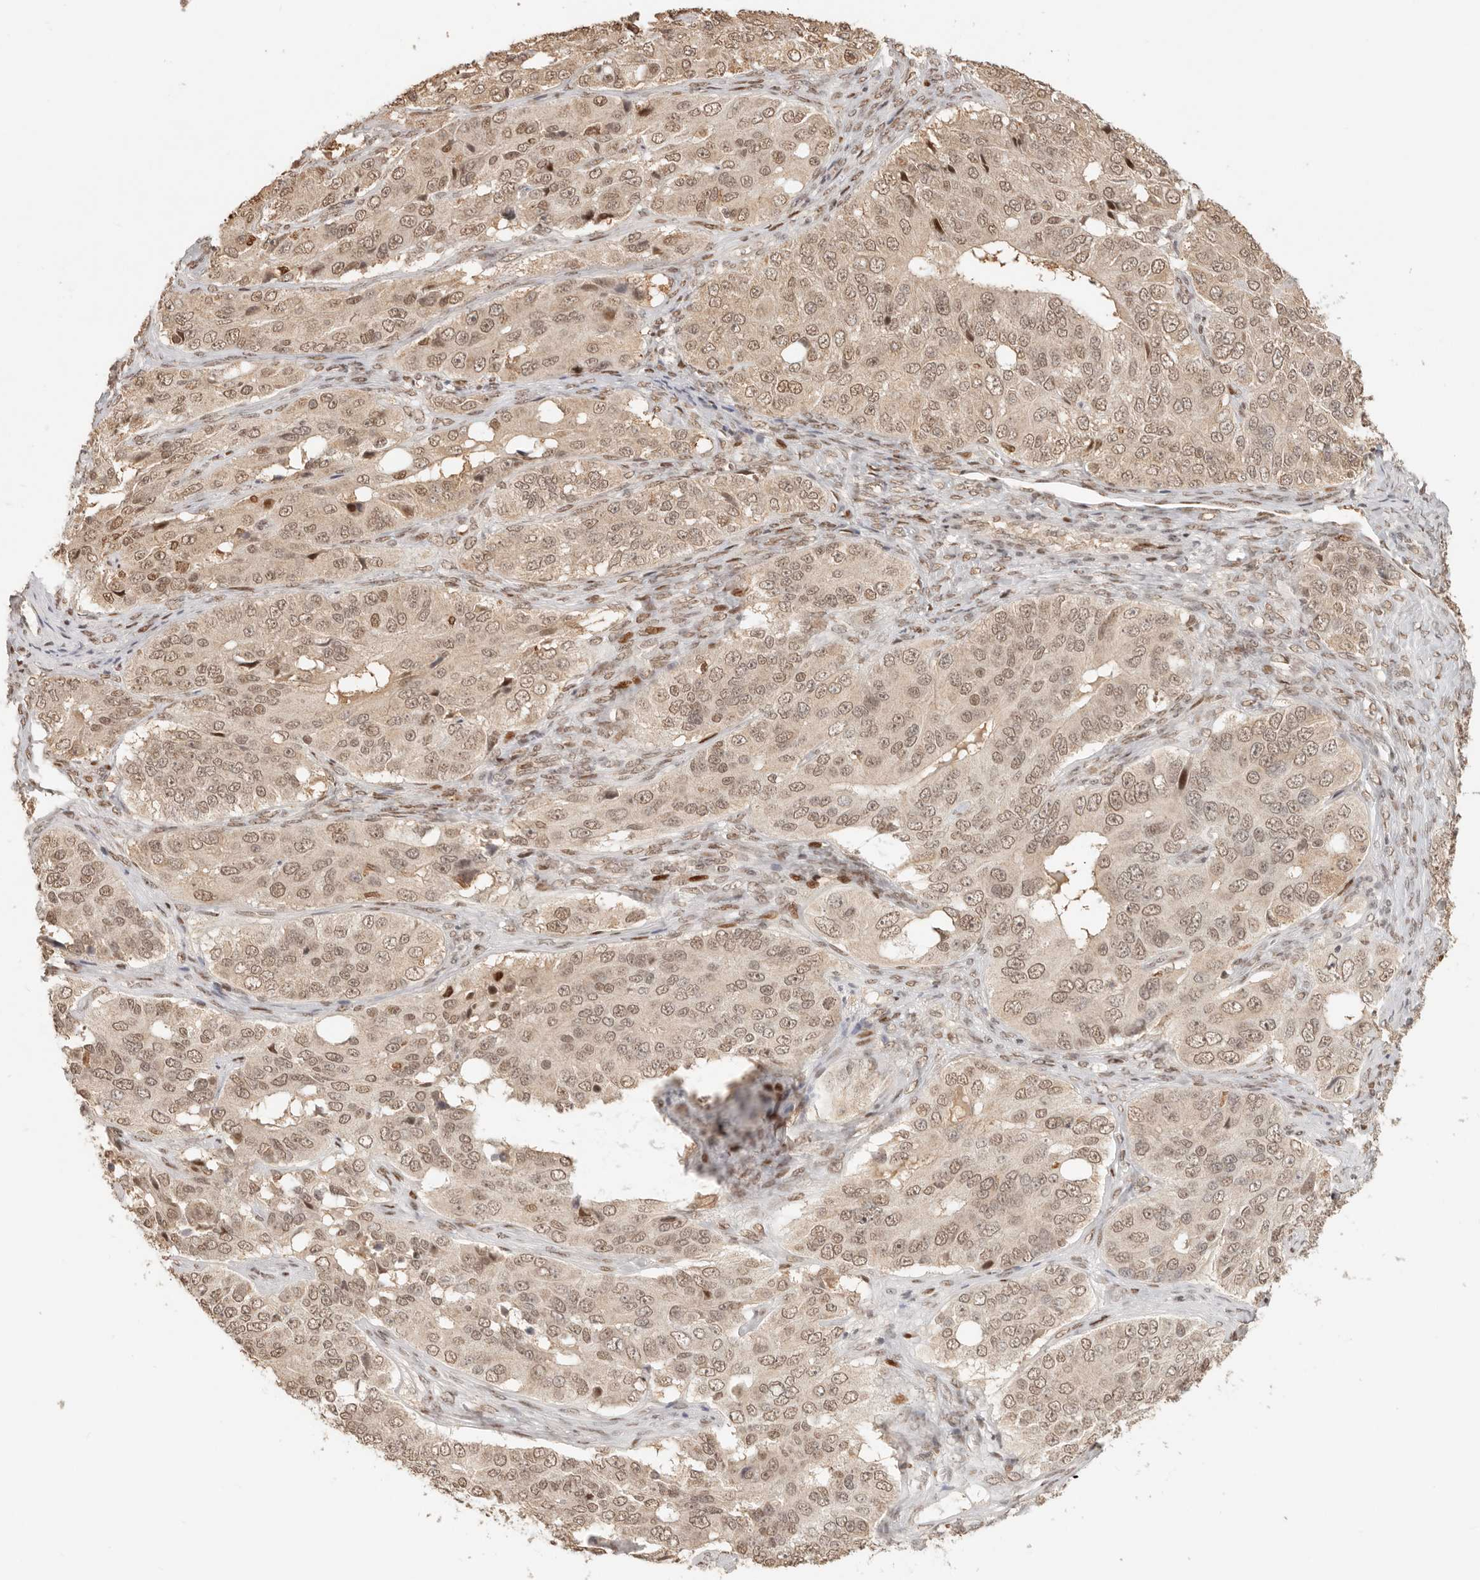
{"staining": {"intensity": "moderate", "quantity": ">75%", "location": "nuclear"}, "tissue": "ovarian cancer", "cell_type": "Tumor cells", "image_type": "cancer", "snomed": [{"axis": "morphology", "description": "Carcinoma, endometroid"}, {"axis": "topography", "description": "Ovary"}], "caption": "Immunohistochemical staining of human ovarian endometroid carcinoma shows medium levels of moderate nuclear expression in approximately >75% of tumor cells. The staining was performed using DAB (3,3'-diaminobenzidine) to visualize the protein expression in brown, while the nuclei were stained in blue with hematoxylin (Magnification: 20x).", "gene": "NPAS2", "patient": {"sex": "female", "age": 51}}